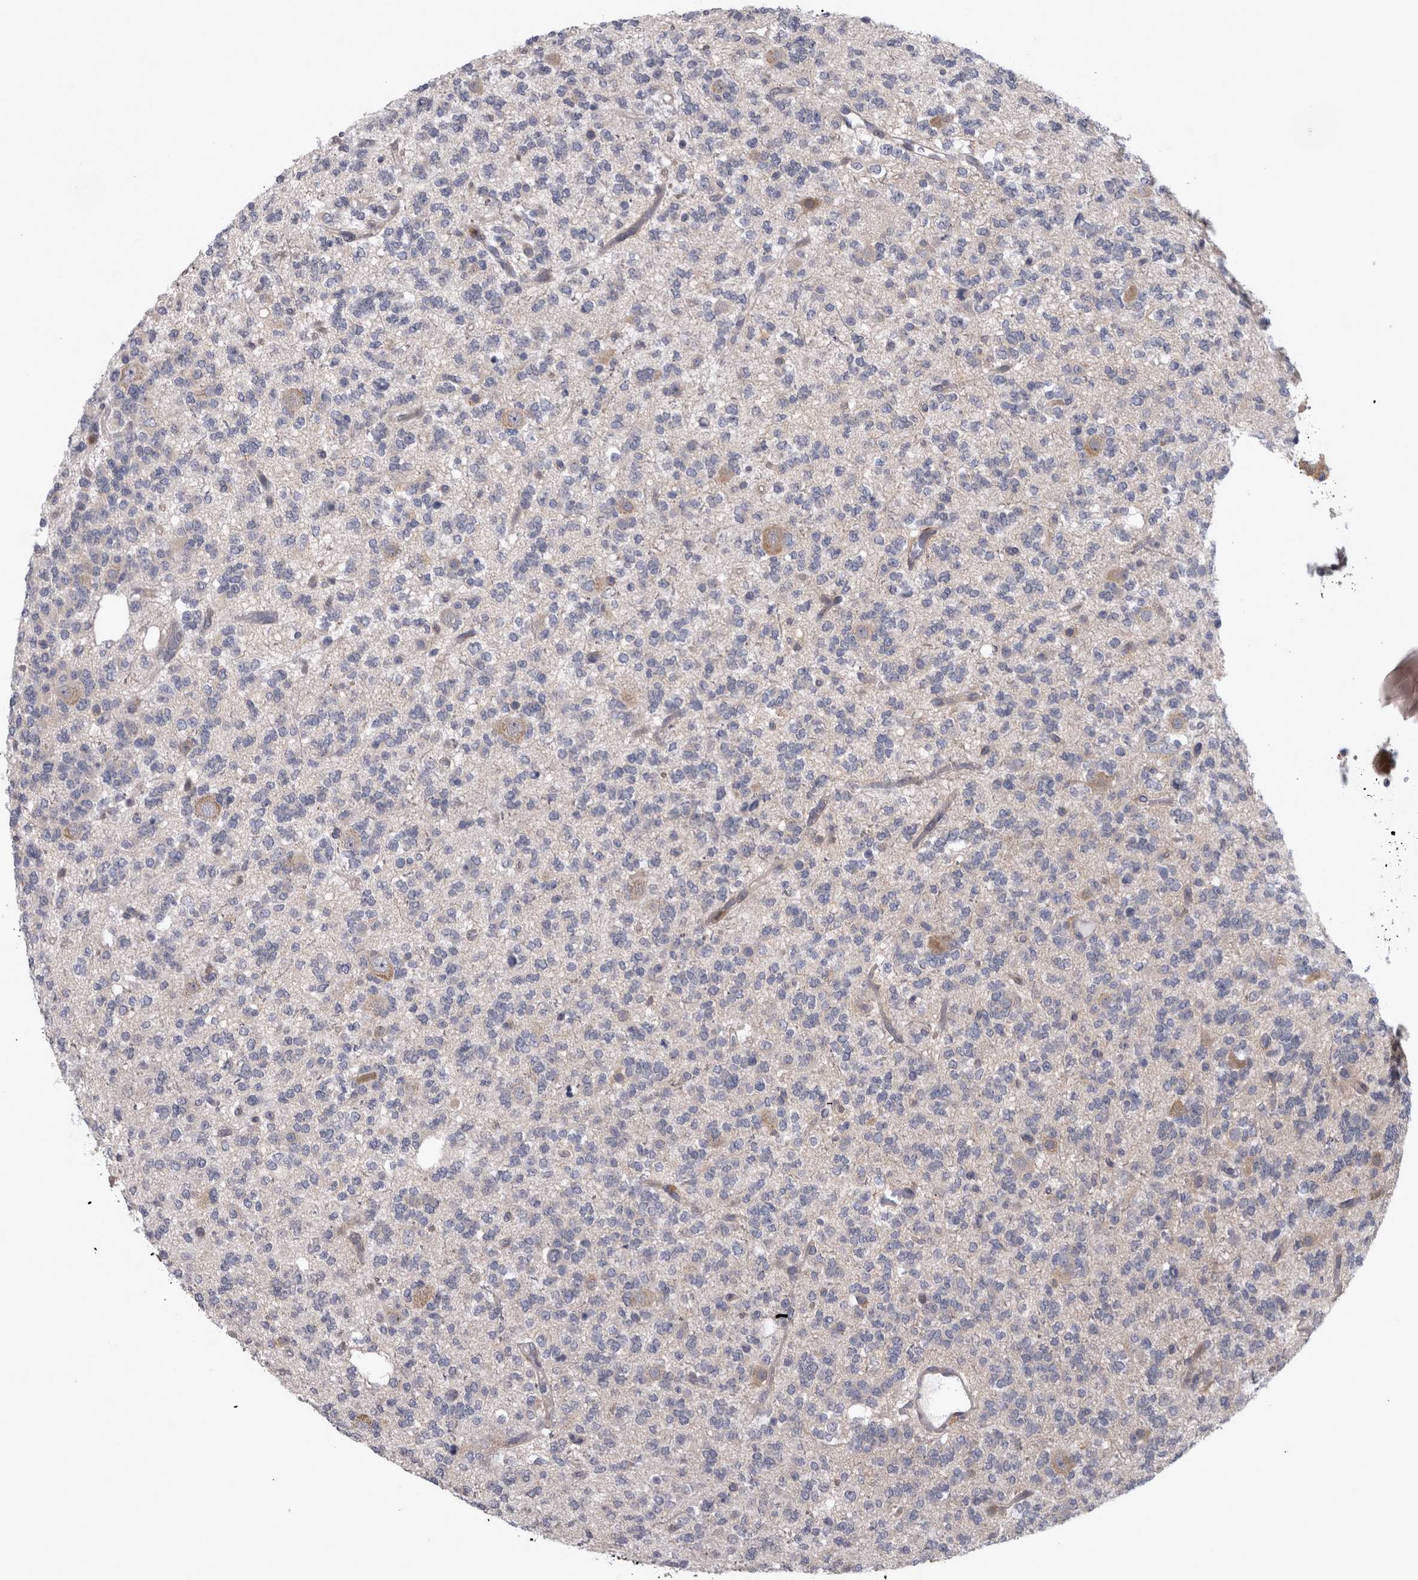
{"staining": {"intensity": "weak", "quantity": "<25%", "location": "cytoplasmic/membranous"}, "tissue": "glioma", "cell_type": "Tumor cells", "image_type": "cancer", "snomed": [{"axis": "morphology", "description": "Glioma, malignant, Low grade"}, {"axis": "topography", "description": "Brain"}], "caption": "Immunohistochemistry (IHC) of glioma displays no expression in tumor cells.", "gene": "PRKCI", "patient": {"sex": "male", "age": 38}}